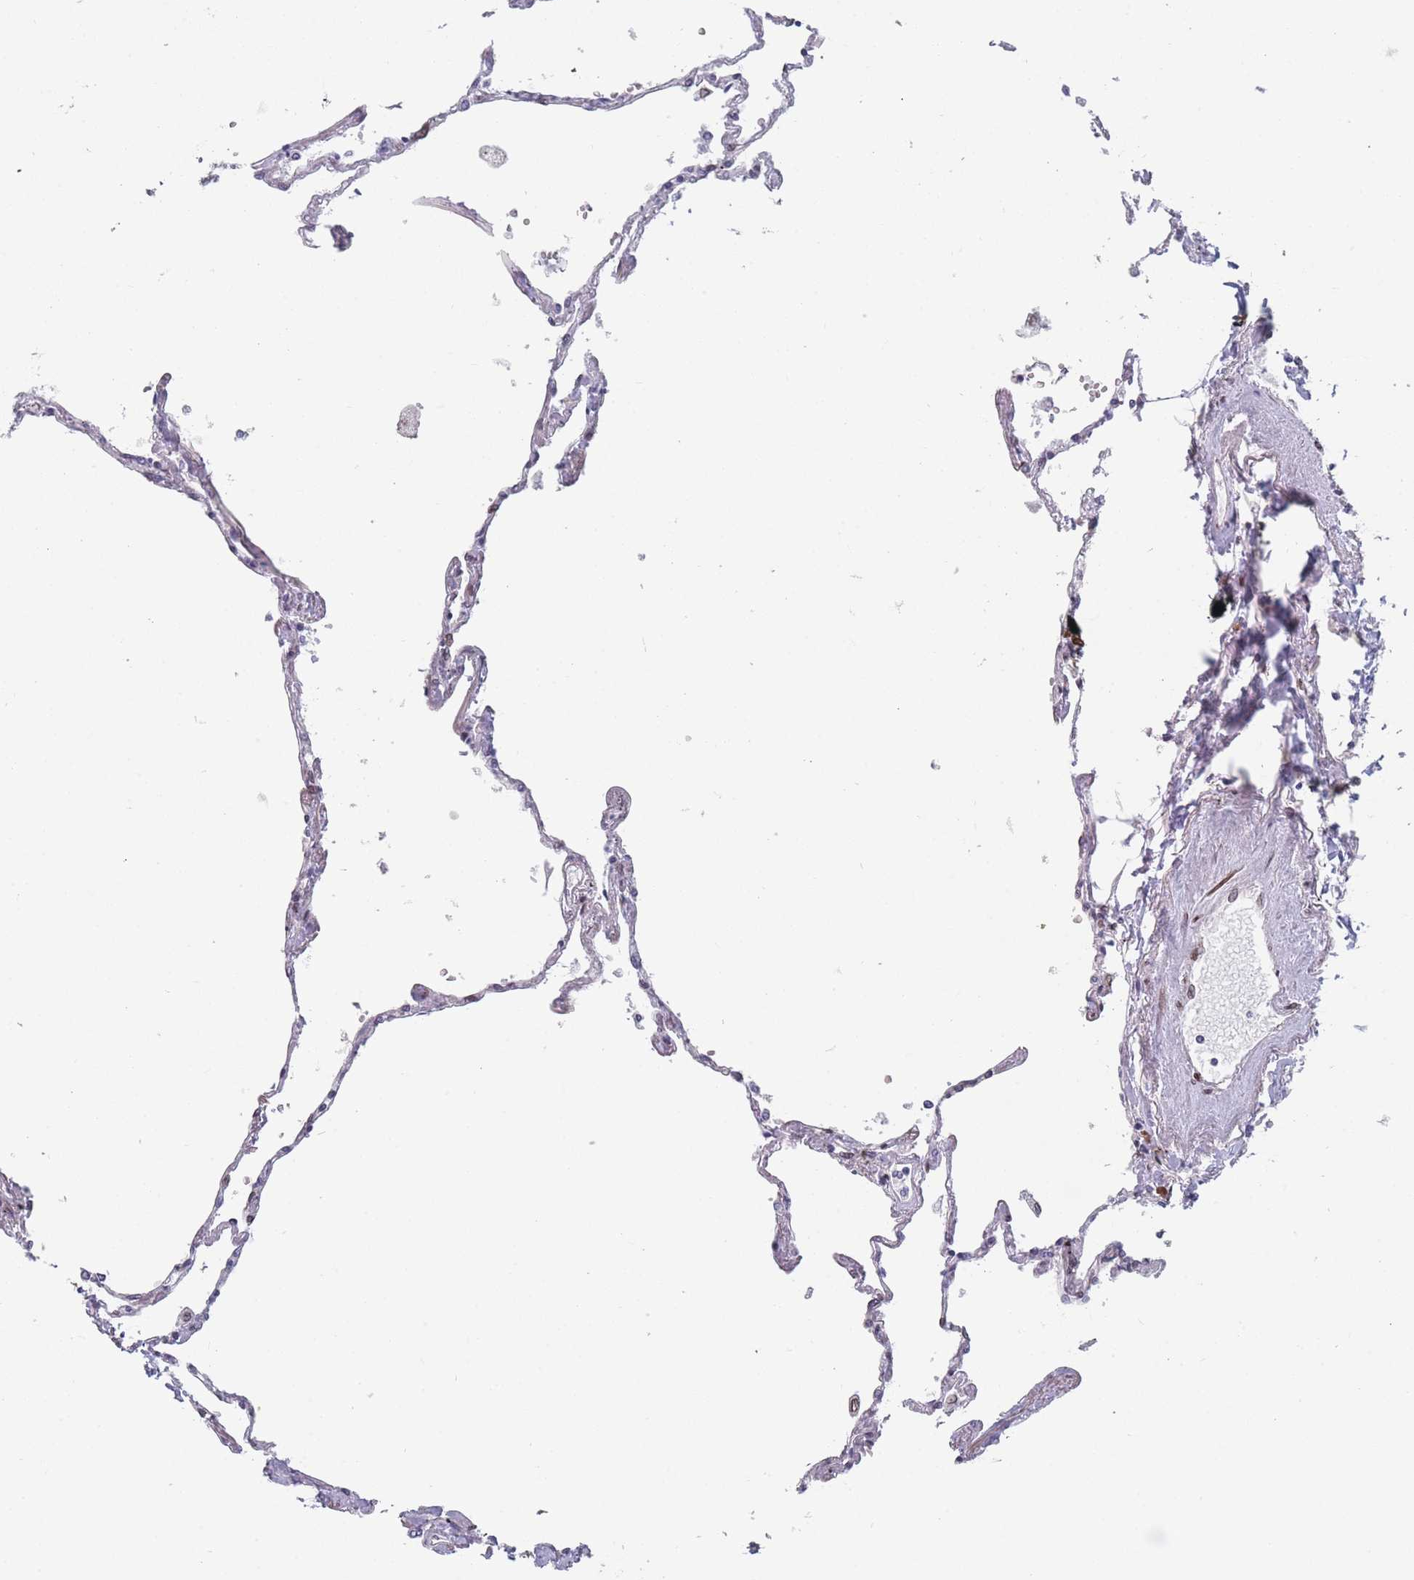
{"staining": {"intensity": "strong", "quantity": "25%-75%", "location": "cytoplasmic/membranous,nuclear"}, "tissue": "lung", "cell_type": "Alveolar cells", "image_type": "normal", "snomed": [{"axis": "morphology", "description": "Normal tissue, NOS"}, {"axis": "topography", "description": "Lung"}], "caption": "The immunohistochemical stain highlights strong cytoplasmic/membranous,nuclear staining in alveolar cells of benign lung. The protein of interest is shown in brown color, while the nuclei are stained blue.", "gene": "ZBTB1", "patient": {"sex": "female", "age": 67}}